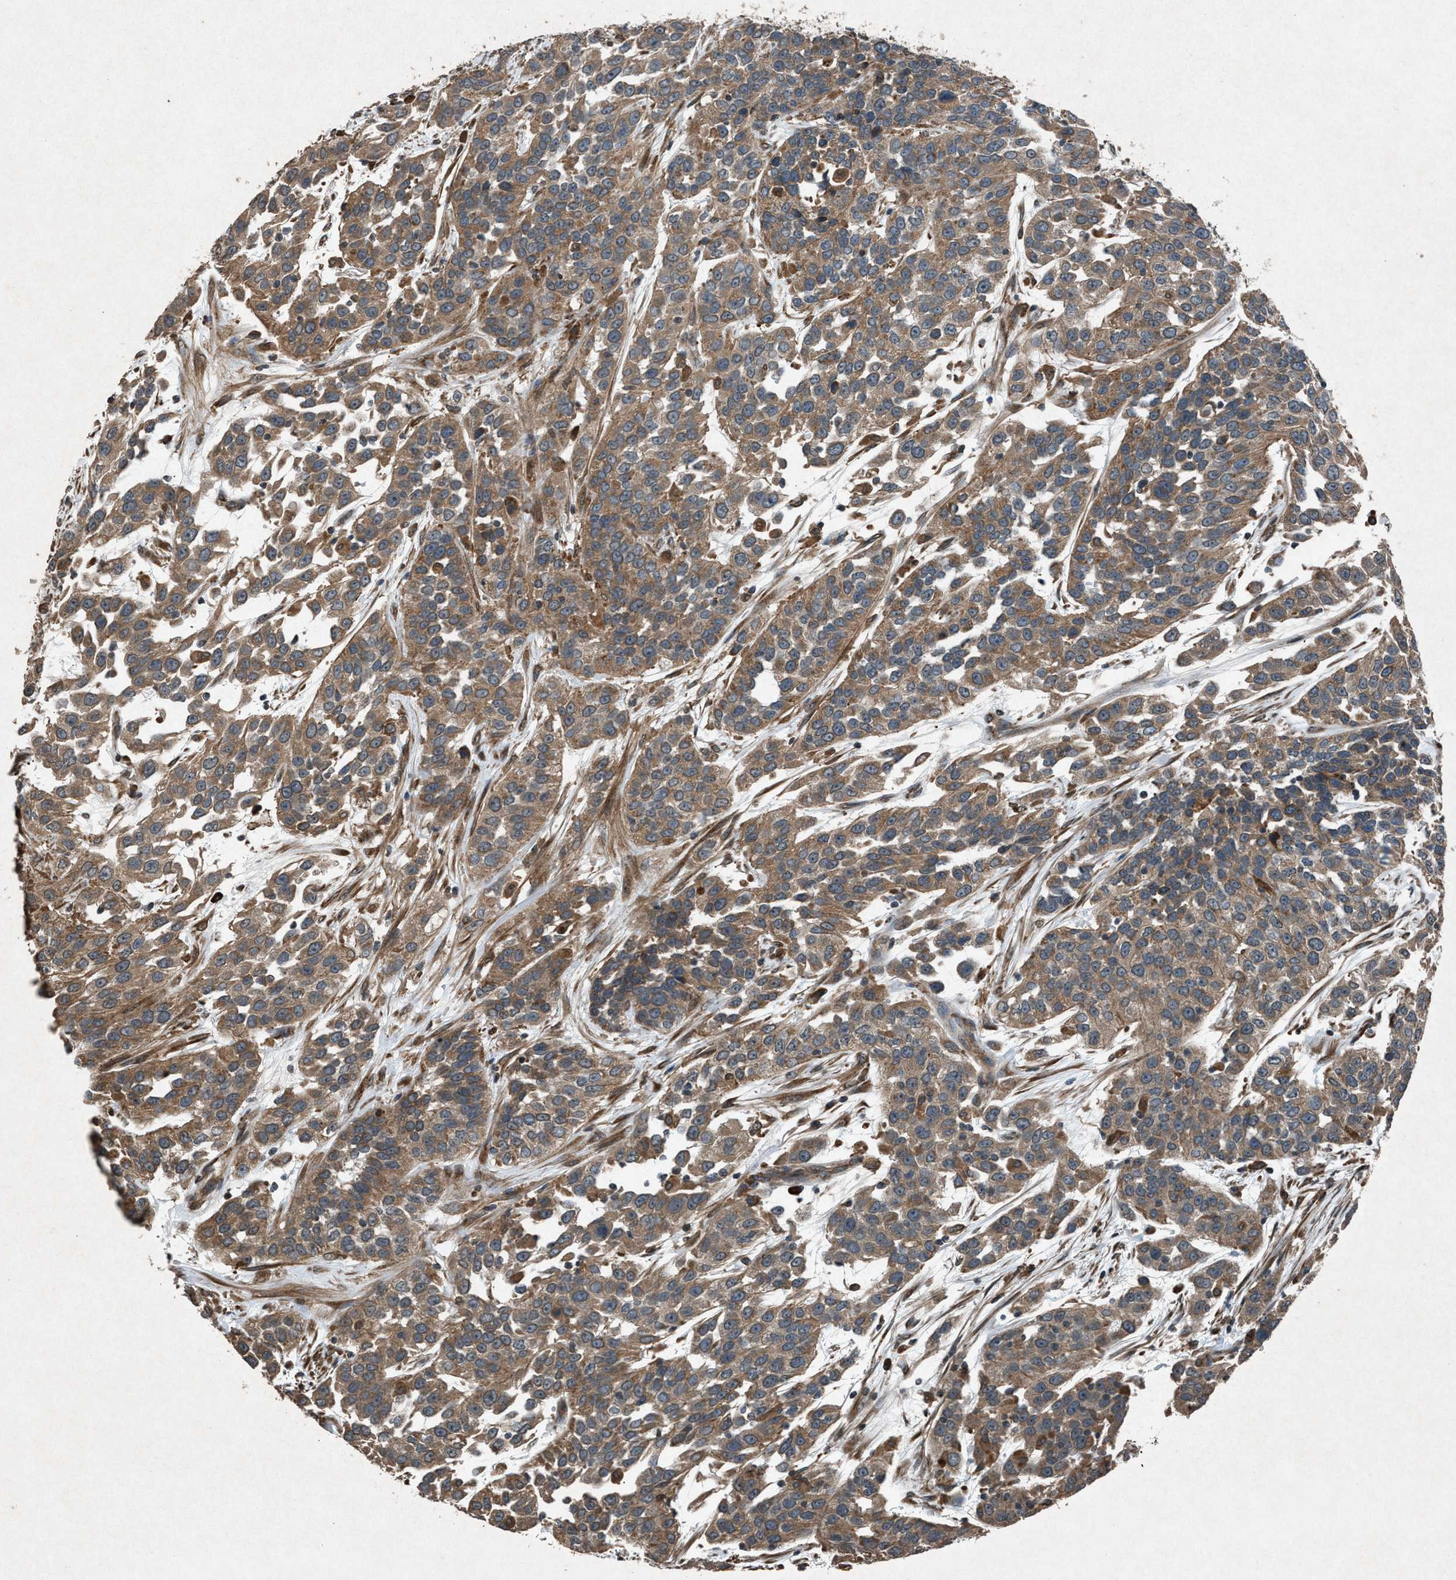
{"staining": {"intensity": "moderate", "quantity": ">75%", "location": "cytoplasmic/membranous"}, "tissue": "urothelial cancer", "cell_type": "Tumor cells", "image_type": "cancer", "snomed": [{"axis": "morphology", "description": "Urothelial carcinoma, High grade"}, {"axis": "topography", "description": "Urinary bladder"}], "caption": "Immunohistochemistry of high-grade urothelial carcinoma exhibits medium levels of moderate cytoplasmic/membranous expression in about >75% of tumor cells.", "gene": "CALR", "patient": {"sex": "female", "age": 80}}